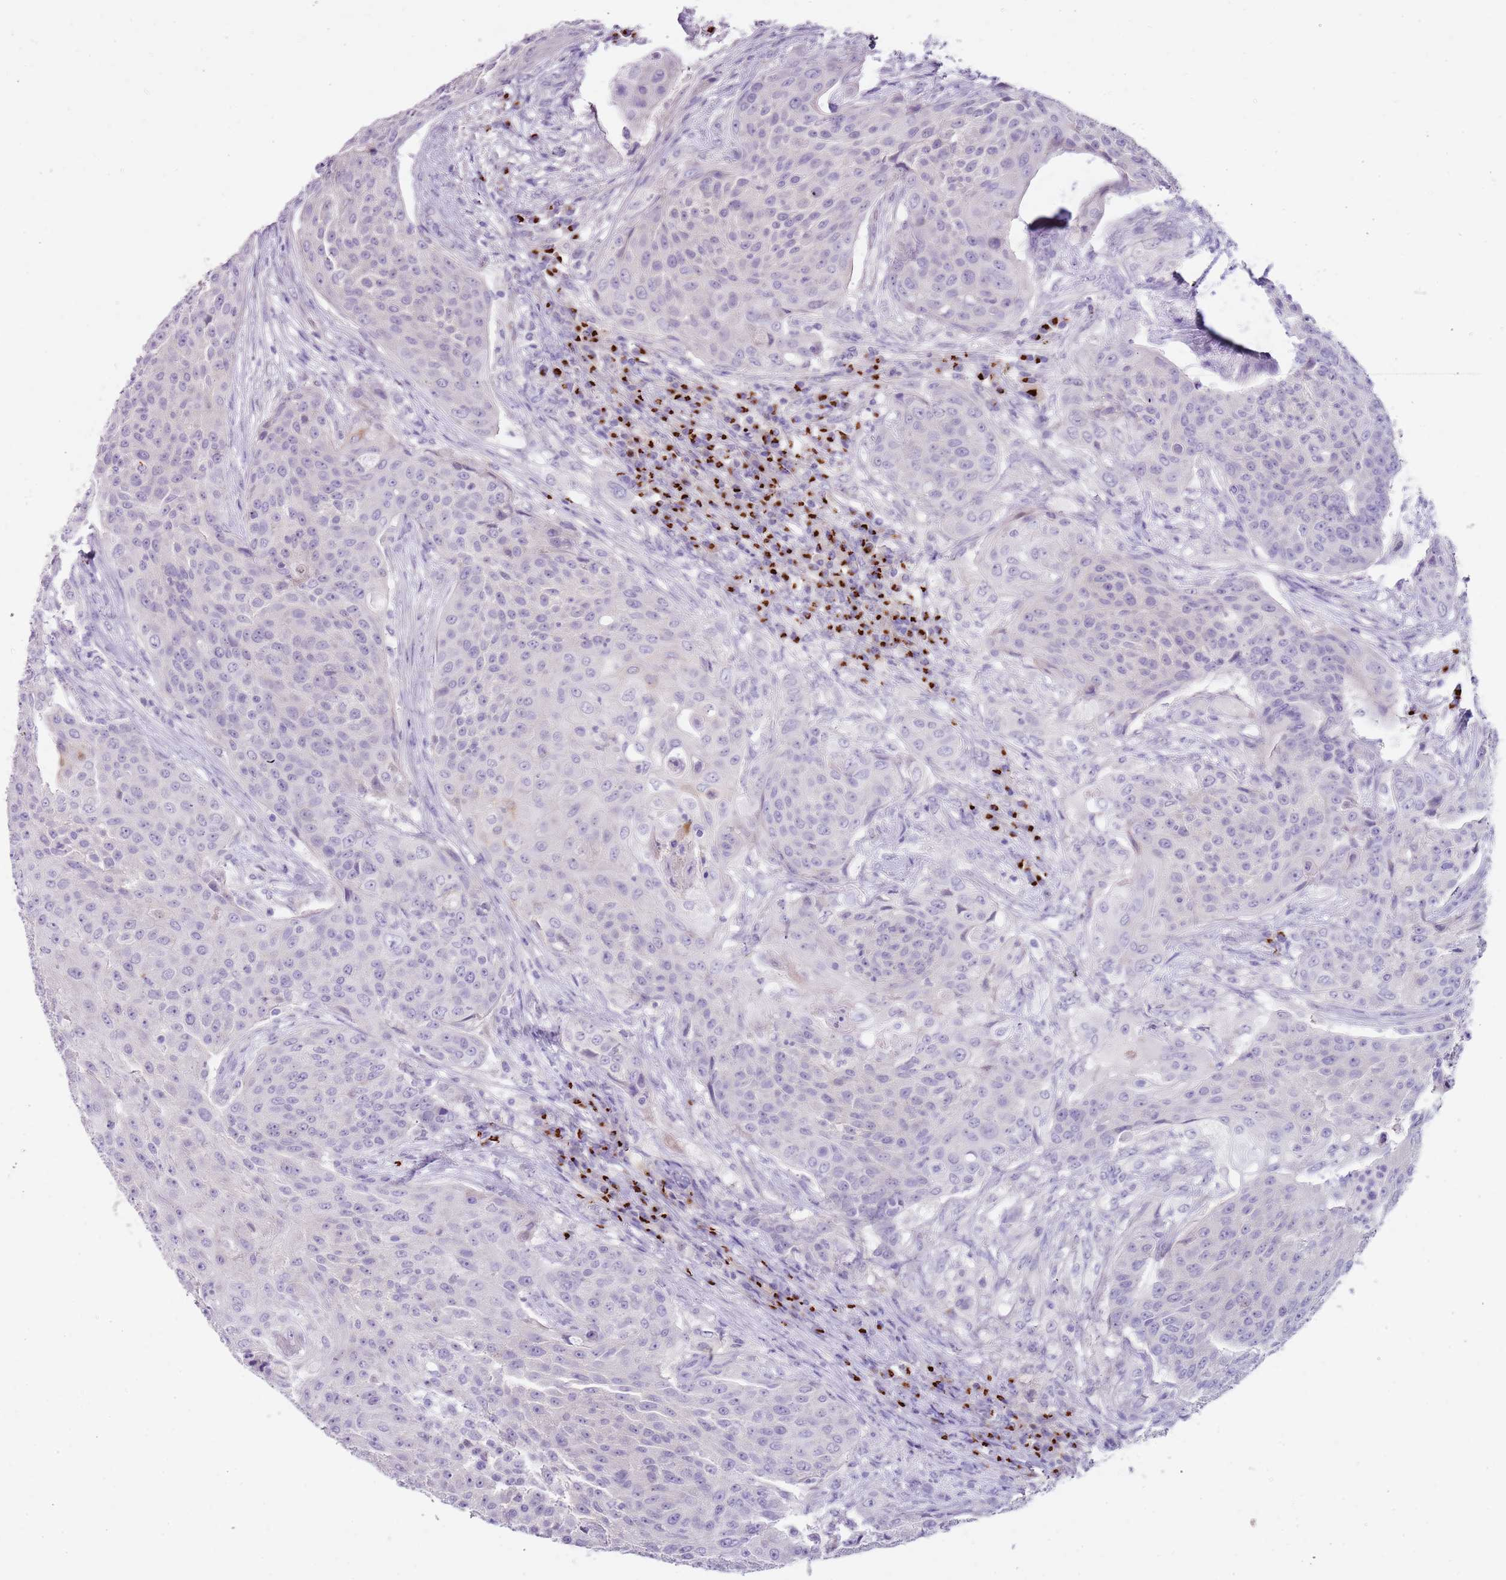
{"staining": {"intensity": "negative", "quantity": "none", "location": "none"}, "tissue": "urothelial cancer", "cell_type": "Tumor cells", "image_type": "cancer", "snomed": [{"axis": "morphology", "description": "Urothelial carcinoma, High grade"}, {"axis": "topography", "description": "Urinary bladder"}], "caption": "Tumor cells are negative for brown protein staining in urothelial cancer. (Brightfield microscopy of DAB immunohistochemistry at high magnification).", "gene": "C2CD3", "patient": {"sex": "female", "age": 63}}